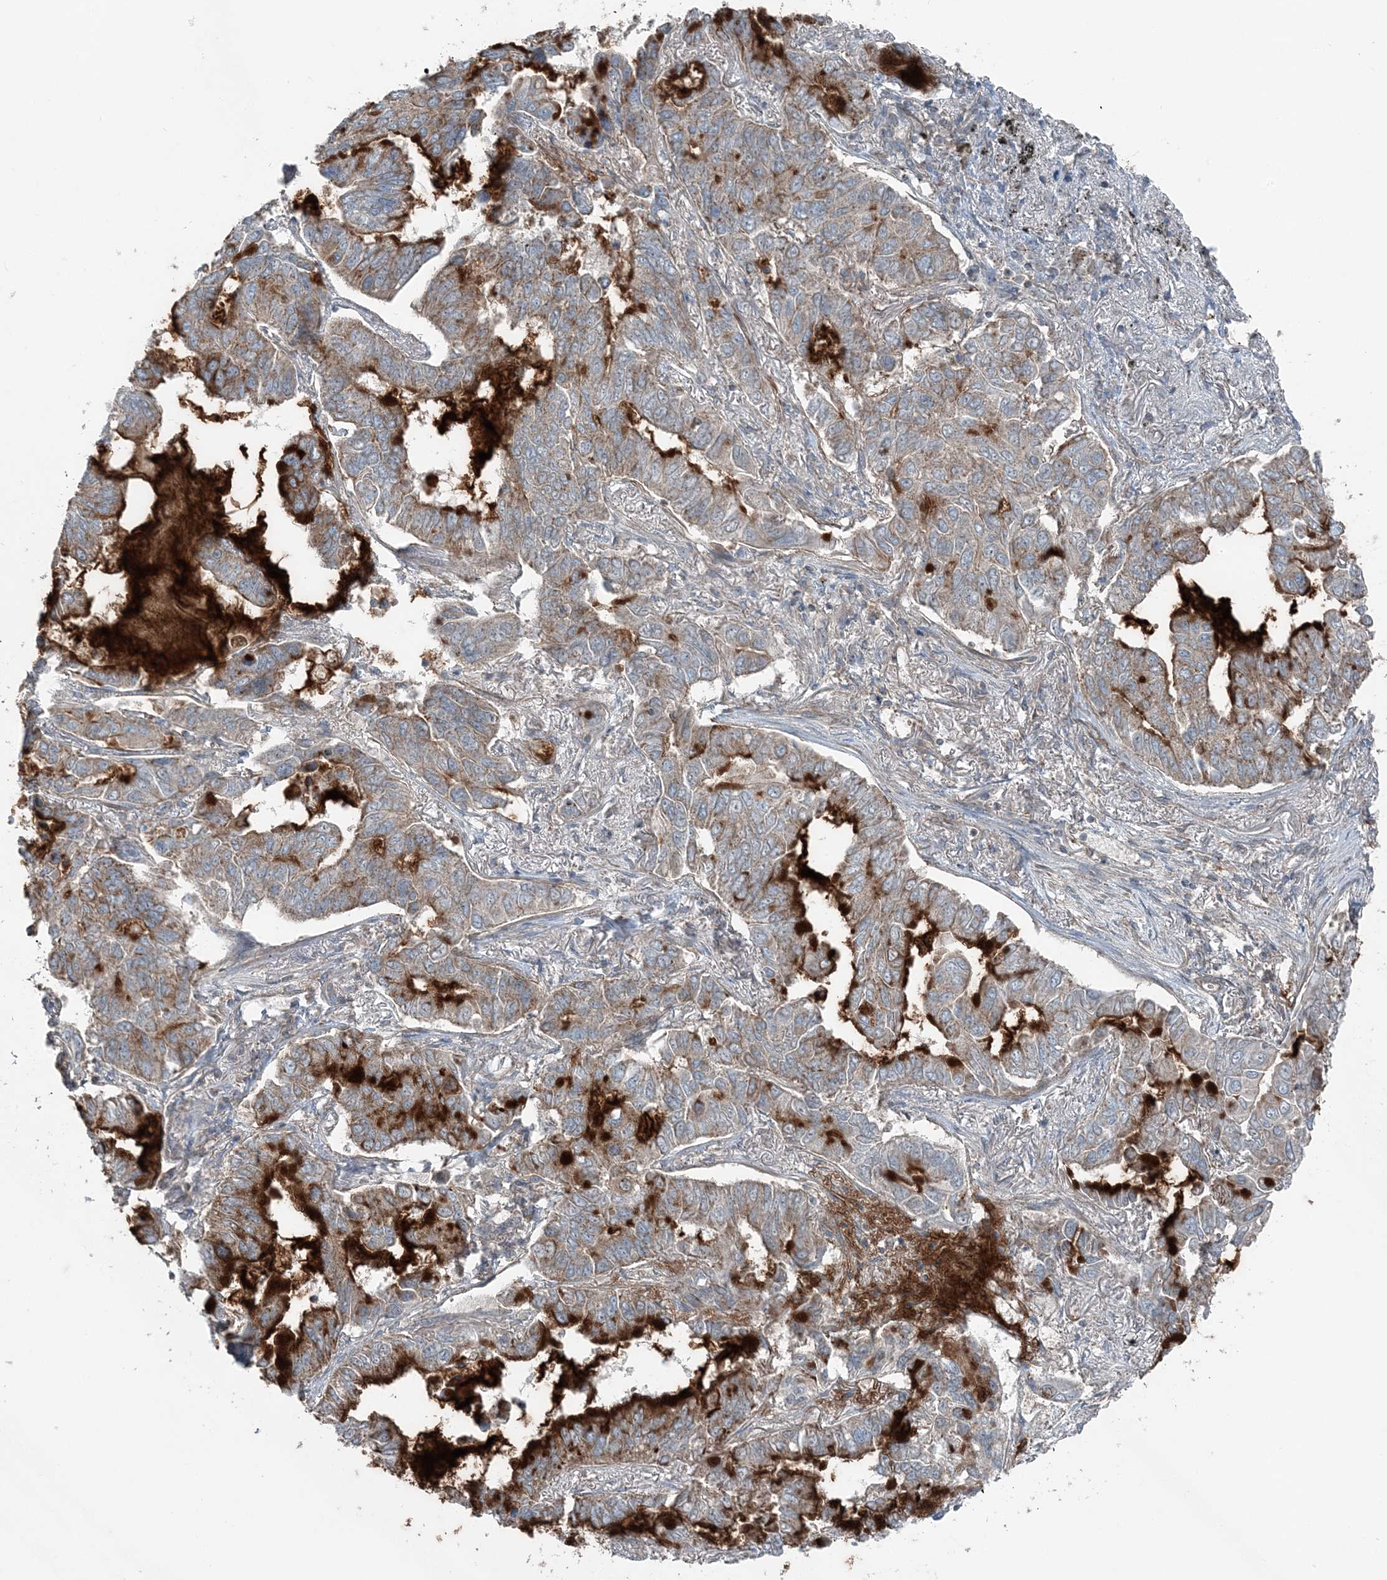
{"staining": {"intensity": "moderate", "quantity": ">75%", "location": "cytoplasmic/membranous"}, "tissue": "lung cancer", "cell_type": "Tumor cells", "image_type": "cancer", "snomed": [{"axis": "morphology", "description": "Adenocarcinoma, NOS"}, {"axis": "topography", "description": "Lung"}], "caption": "Protein expression analysis of lung cancer shows moderate cytoplasmic/membranous expression in about >75% of tumor cells.", "gene": "KY", "patient": {"sex": "male", "age": 64}}